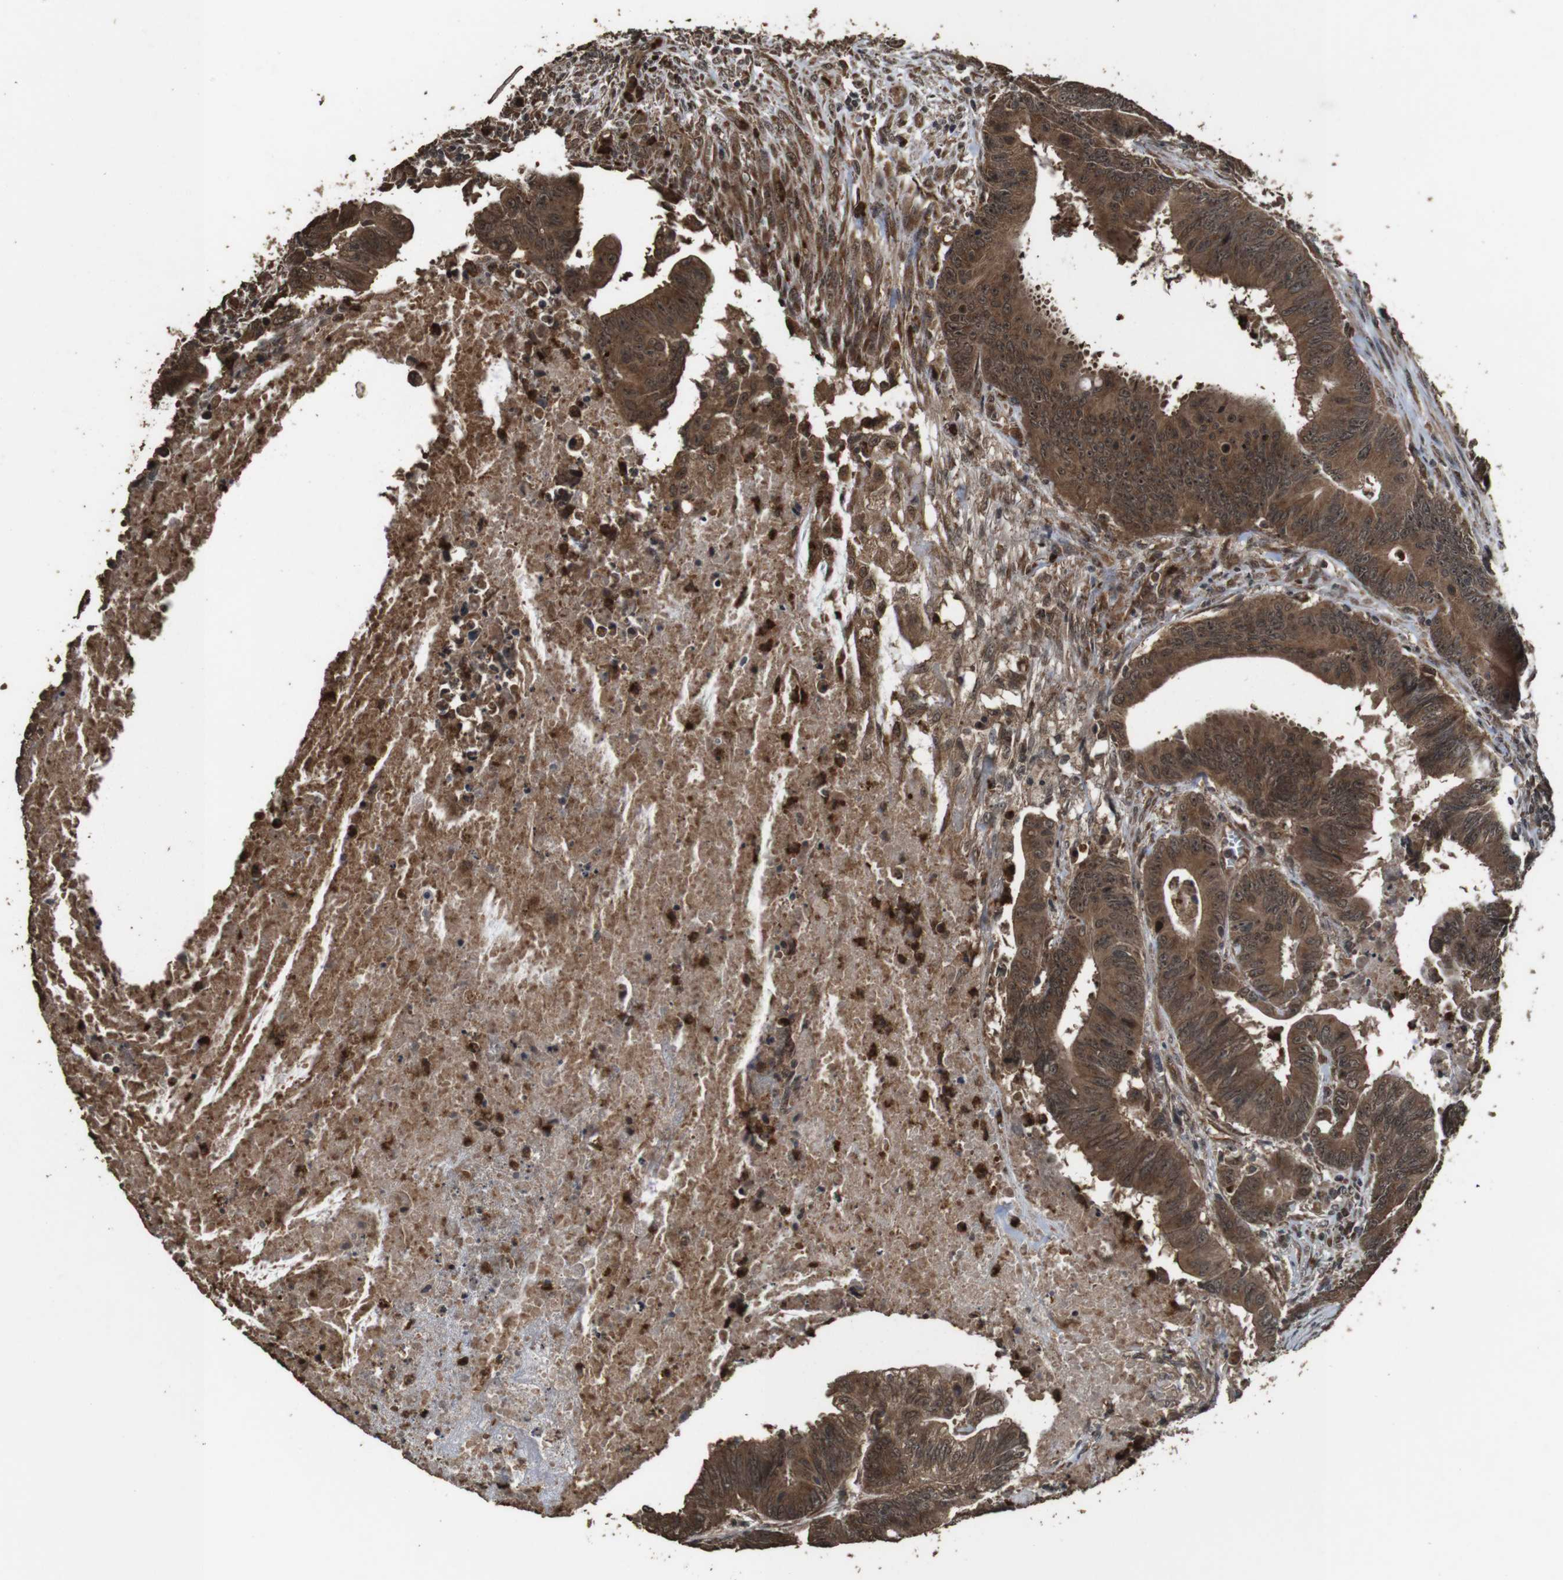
{"staining": {"intensity": "moderate", "quantity": ">75%", "location": "cytoplasmic/membranous"}, "tissue": "colorectal cancer", "cell_type": "Tumor cells", "image_type": "cancer", "snomed": [{"axis": "morphology", "description": "Adenocarcinoma, NOS"}, {"axis": "topography", "description": "Colon"}], "caption": "This photomicrograph exhibits immunohistochemistry (IHC) staining of adenocarcinoma (colorectal), with medium moderate cytoplasmic/membranous staining in about >75% of tumor cells.", "gene": "RRAS2", "patient": {"sex": "male", "age": 45}}